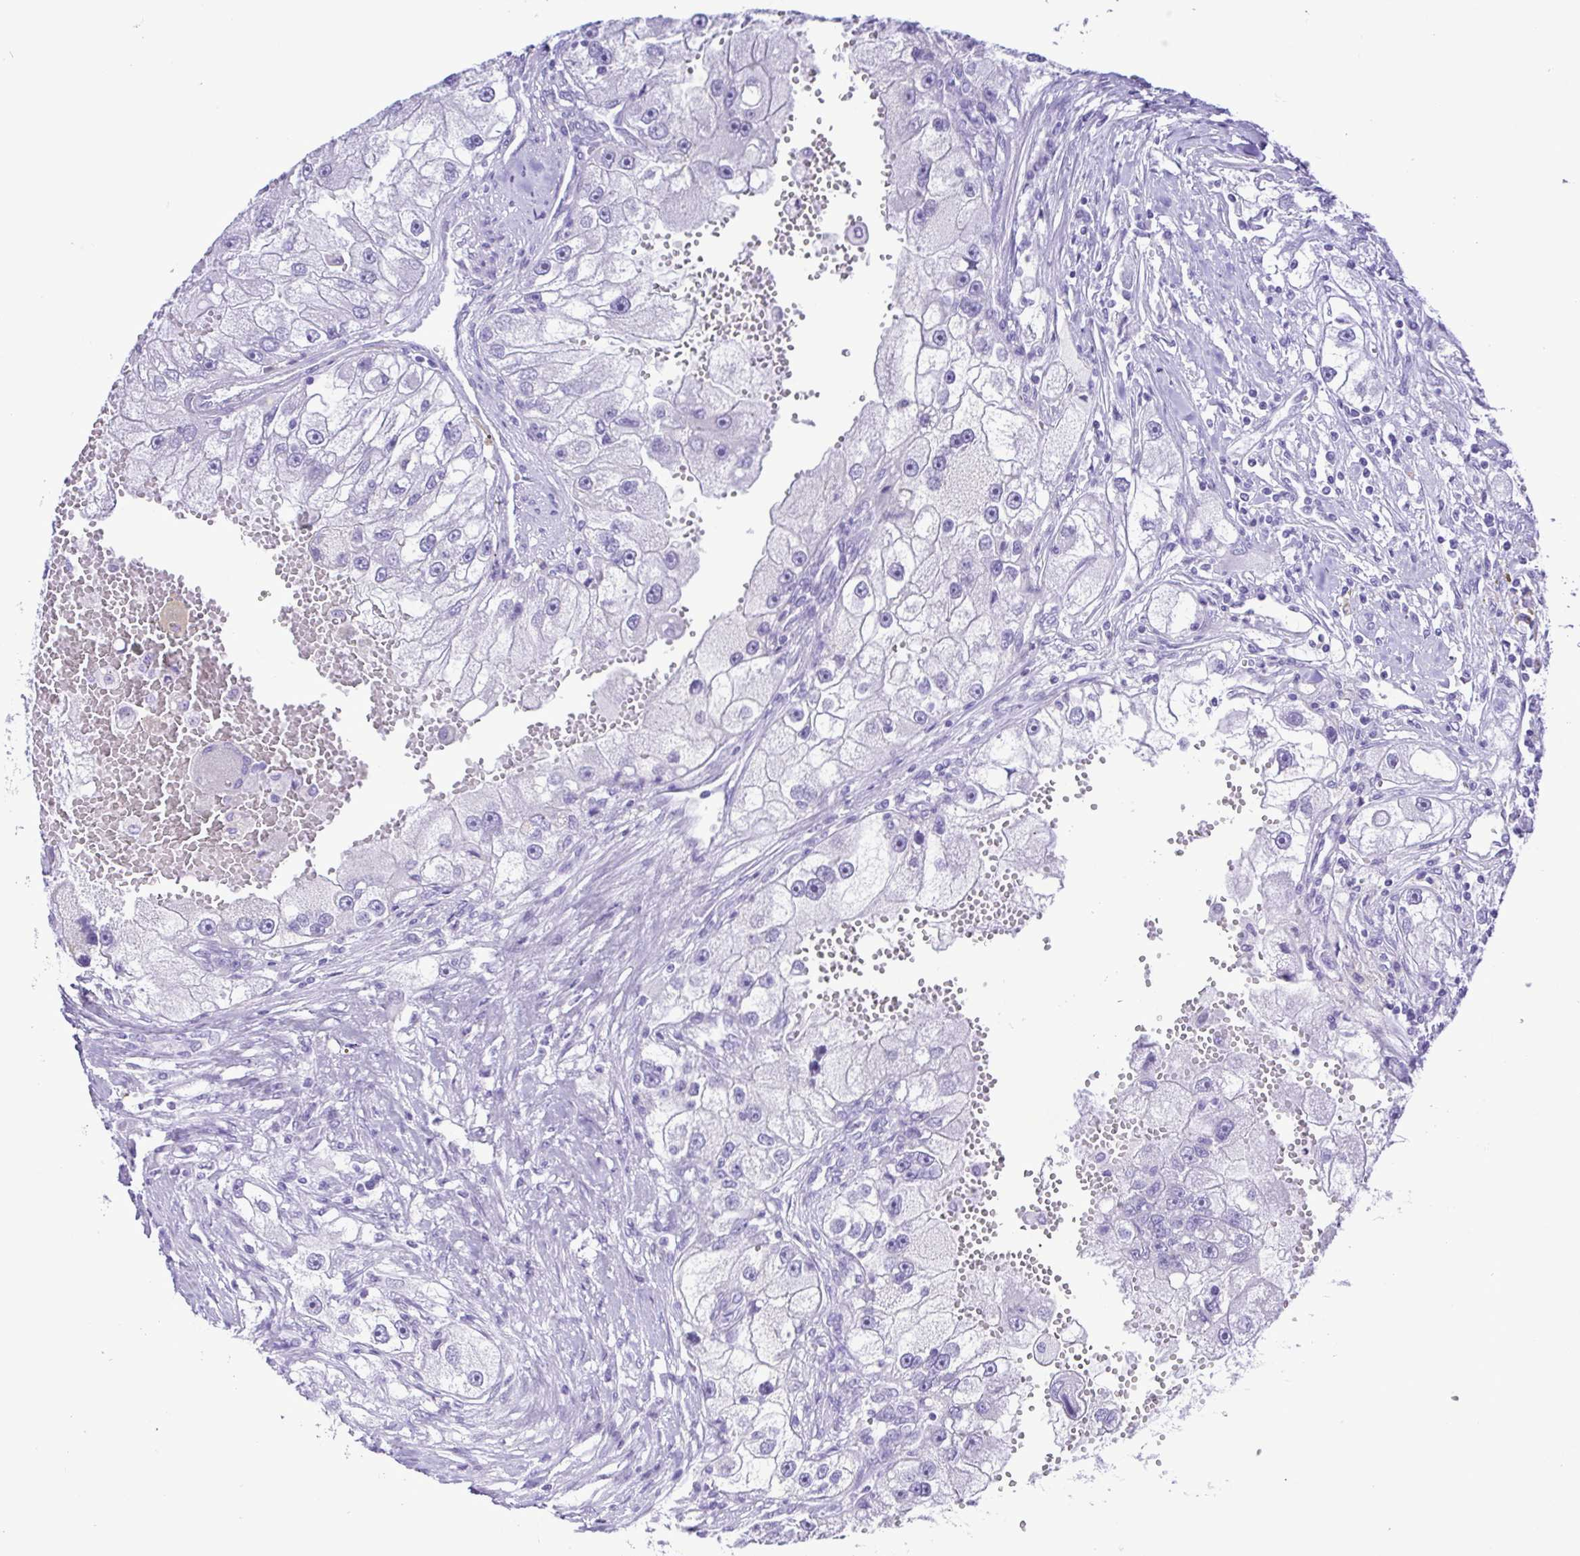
{"staining": {"intensity": "negative", "quantity": "none", "location": "none"}, "tissue": "renal cancer", "cell_type": "Tumor cells", "image_type": "cancer", "snomed": [{"axis": "morphology", "description": "Adenocarcinoma, NOS"}, {"axis": "topography", "description": "Kidney"}], "caption": "The image exhibits no staining of tumor cells in renal cancer.", "gene": "CASP14", "patient": {"sex": "male", "age": 63}}